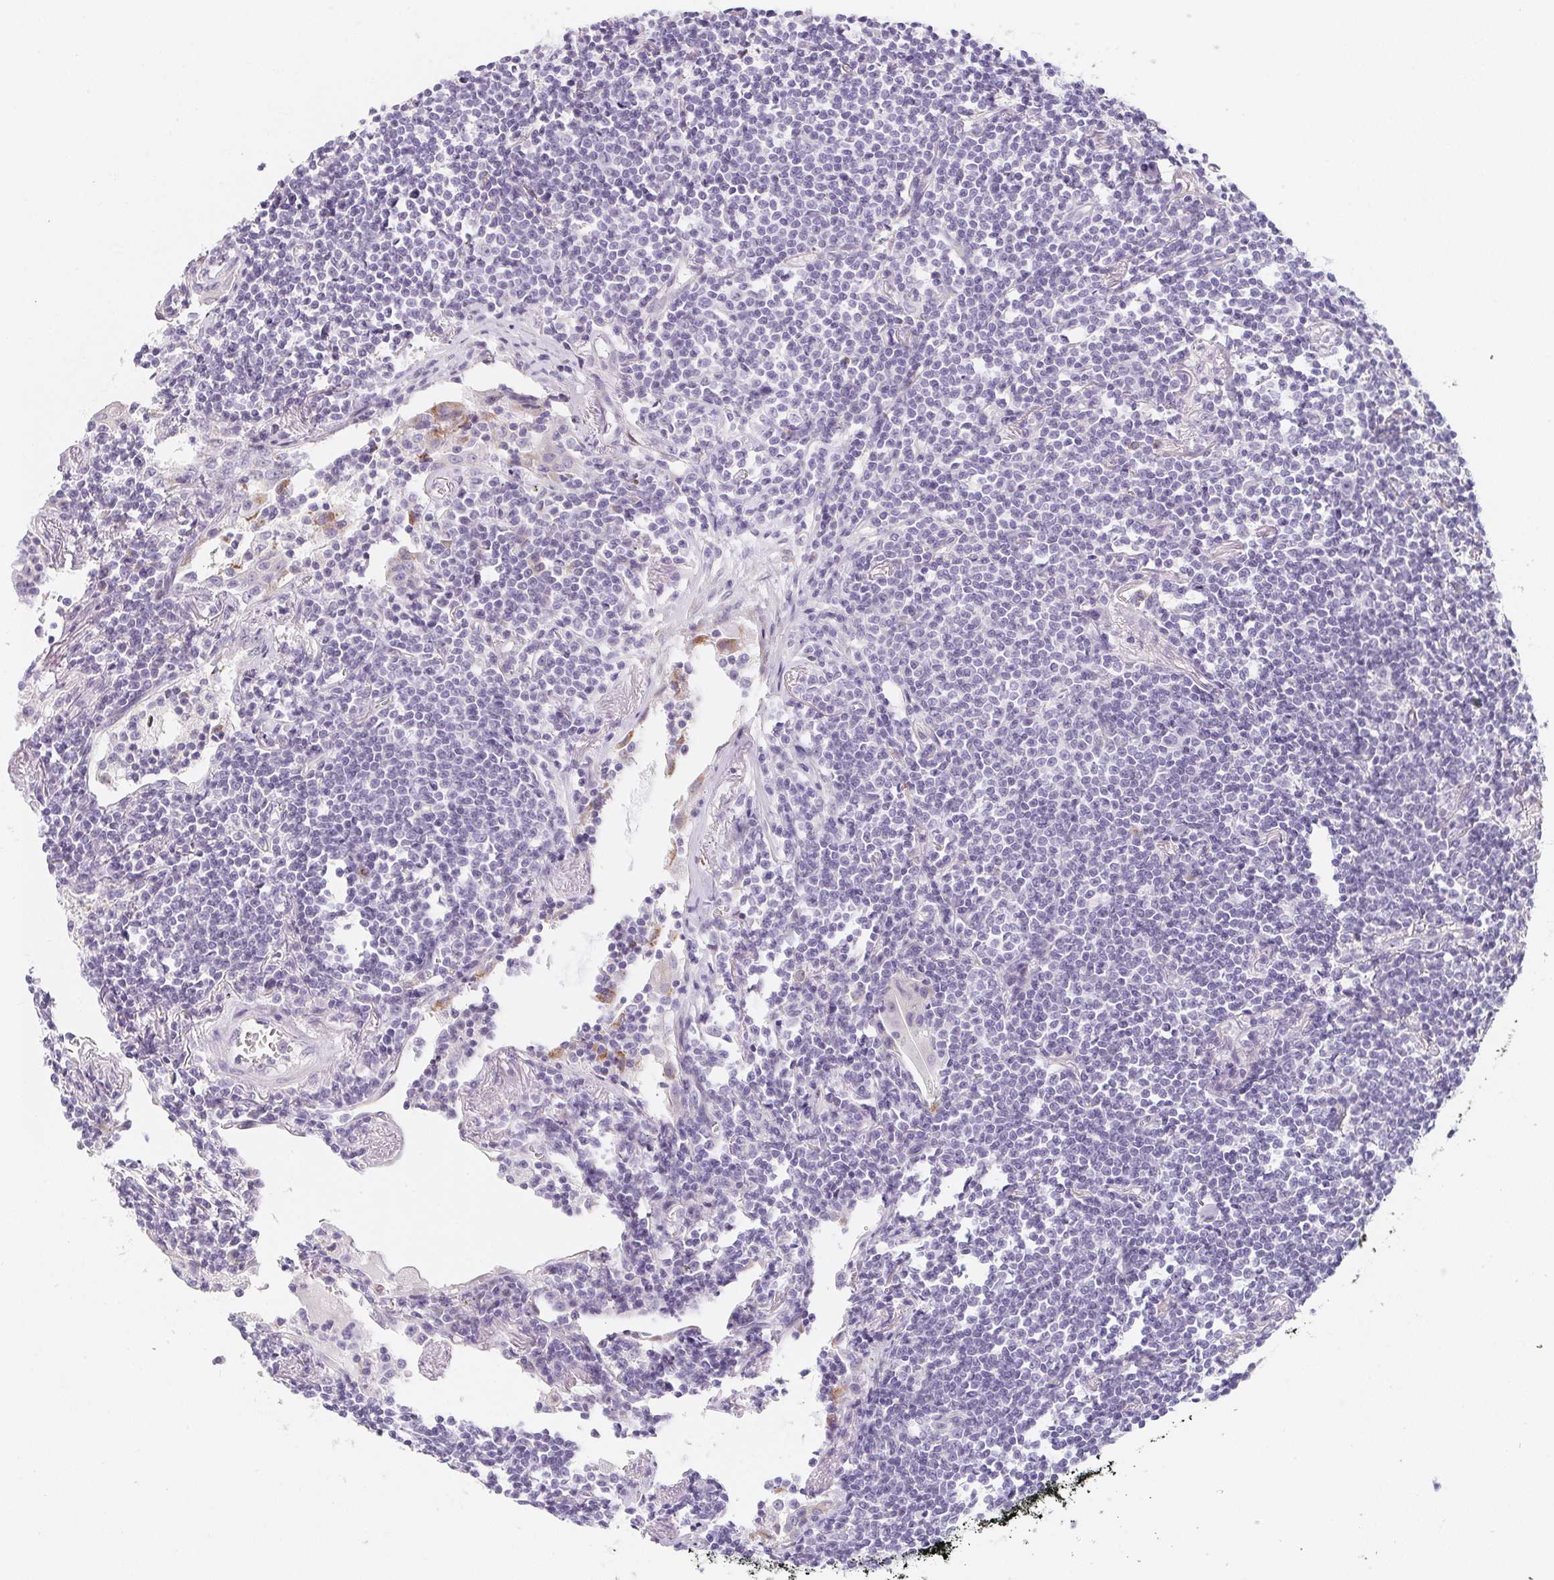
{"staining": {"intensity": "negative", "quantity": "none", "location": "none"}, "tissue": "lymphoma", "cell_type": "Tumor cells", "image_type": "cancer", "snomed": [{"axis": "morphology", "description": "Malignant lymphoma, non-Hodgkin's type, Low grade"}, {"axis": "topography", "description": "Lung"}], "caption": "A photomicrograph of lymphoma stained for a protein exhibits no brown staining in tumor cells.", "gene": "MAP1A", "patient": {"sex": "female", "age": 71}}